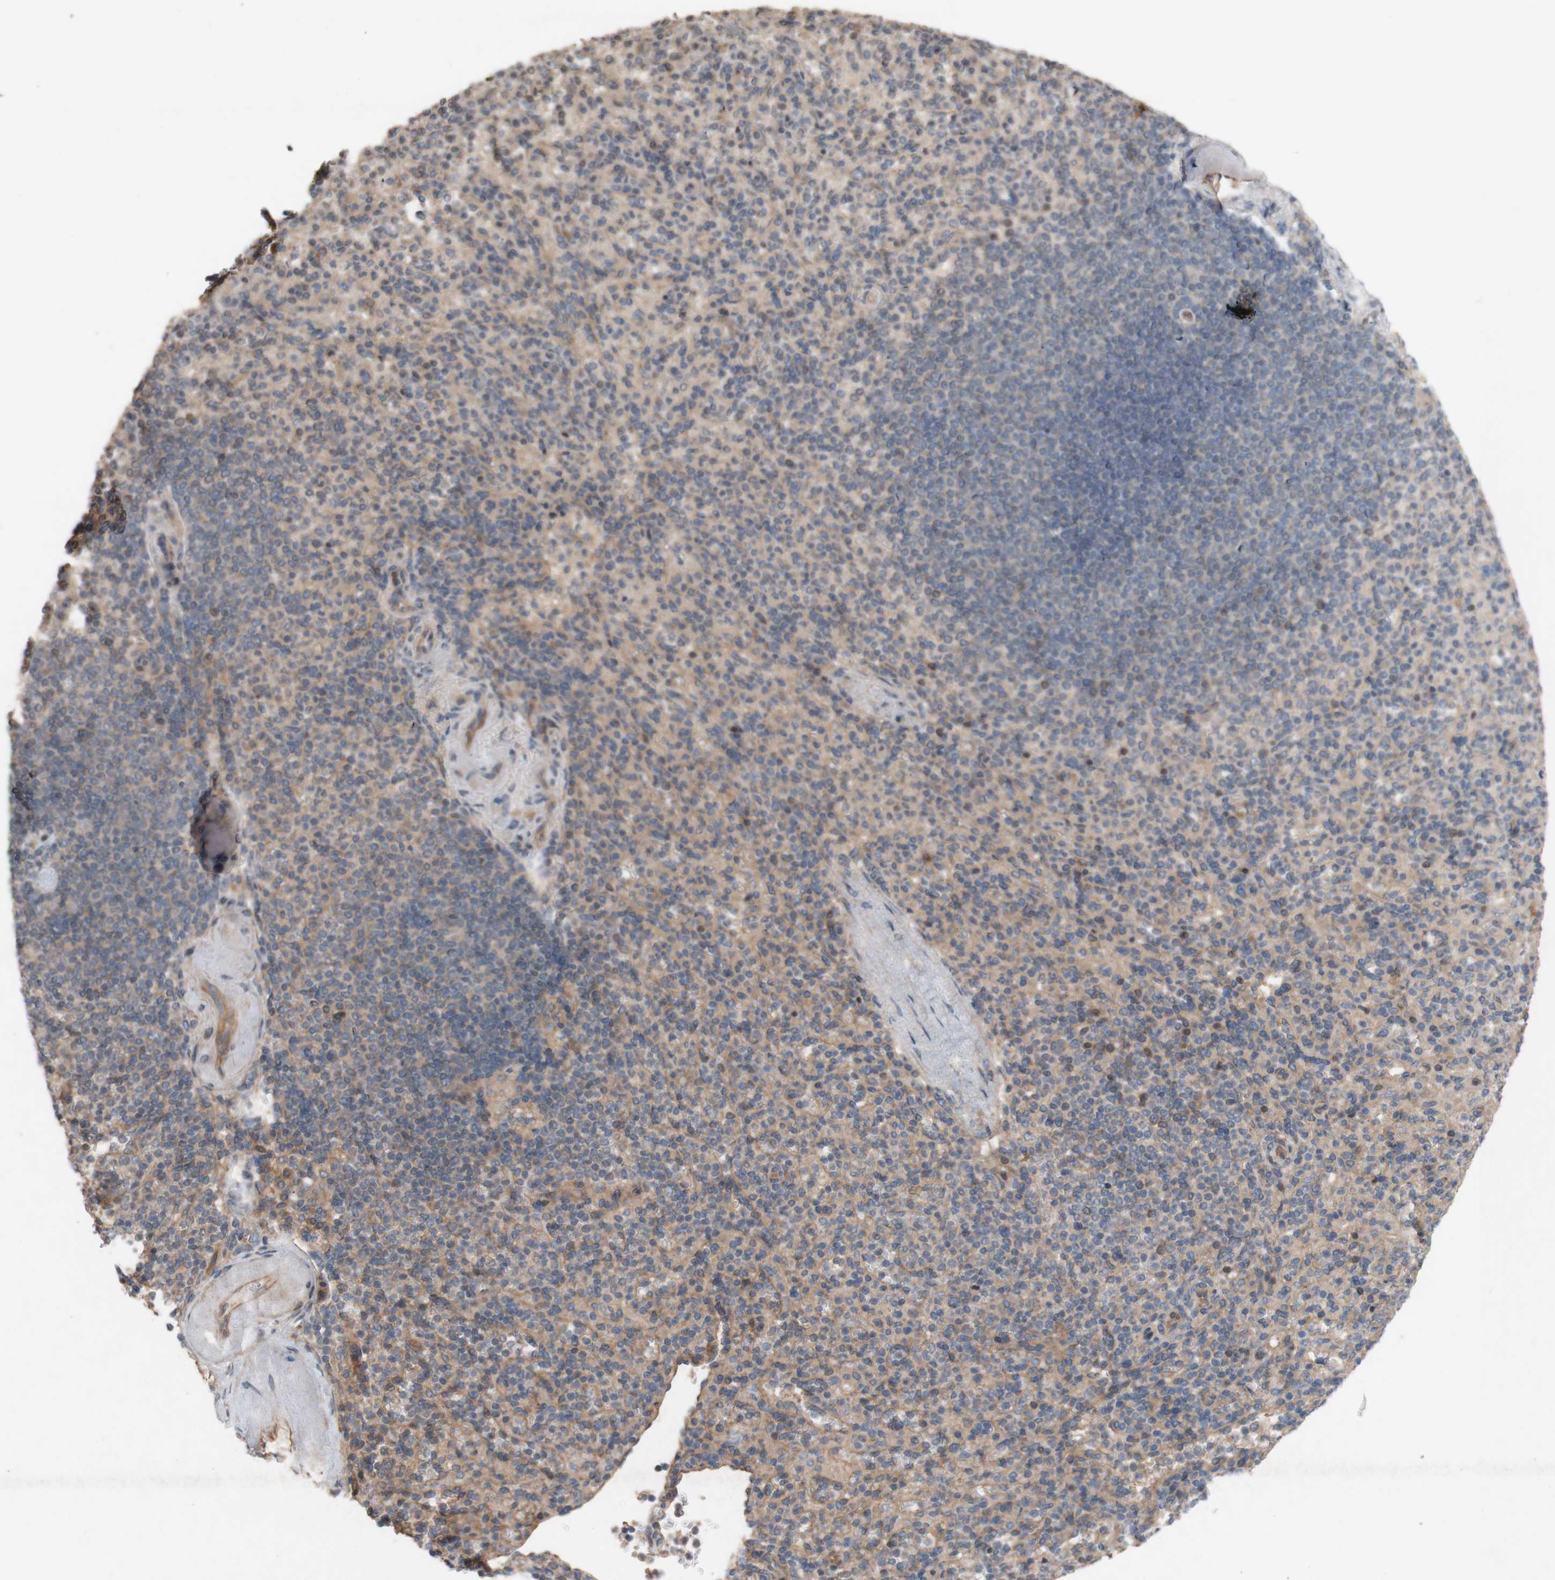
{"staining": {"intensity": "moderate", "quantity": ">75%", "location": "cytoplasmic/membranous"}, "tissue": "spleen", "cell_type": "Cells in red pulp", "image_type": "normal", "snomed": [{"axis": "morphology", "description": "Normal tissue, NOS"}, {"axis": "topography", "description": "Spleen"}], "caption": "Immunohistochemistry histopathology image of benign spleen: spleen stained using immunohistochemistry (IHC) shows medium levels of moderate protein expression localized specifically in the cytoplasmic/membranous of cells in red pulp, appearing as a cytoplasmic/membranous brown color.", "gene": "TST", "patient": {"sex": "female", "age": 74}}